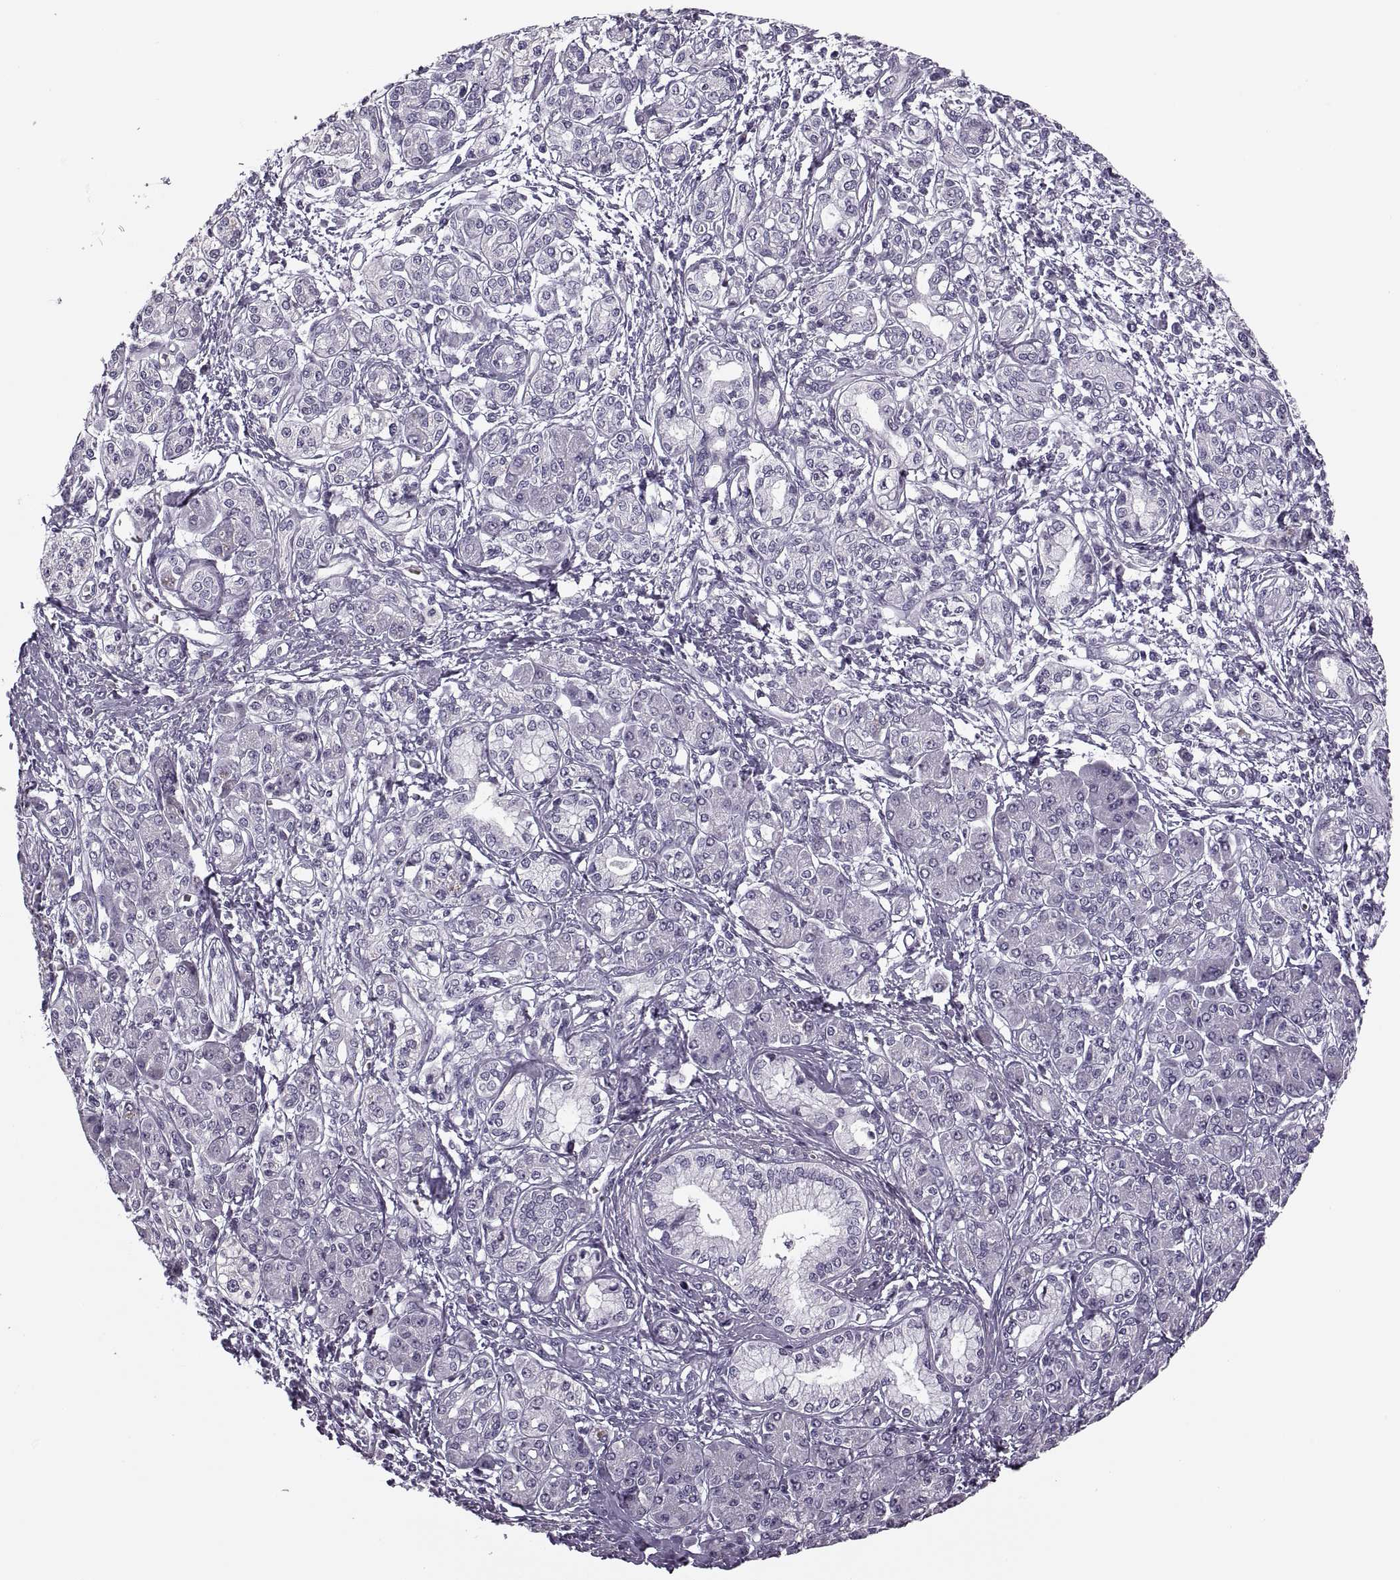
{"staining": {"intensity": "negative", "quantity": "none", "location": "none"}, "tissue": "pancreatic cancer", "cell_type": "Tumor cells", "image_type": "cancer", "snomed": [{"axis": "morphology", "description": "Adenocarcinoma, NOS"}, {"axis": "topography", "description": "Pancreas"}], "caption": "Pancreatic cancer (adenocarcinoma) was stained to show a protein in brown. There is no significant expression in tumor cells.", "gene": "PAGE5", "patient": {"sex": "male", "age": 70}}